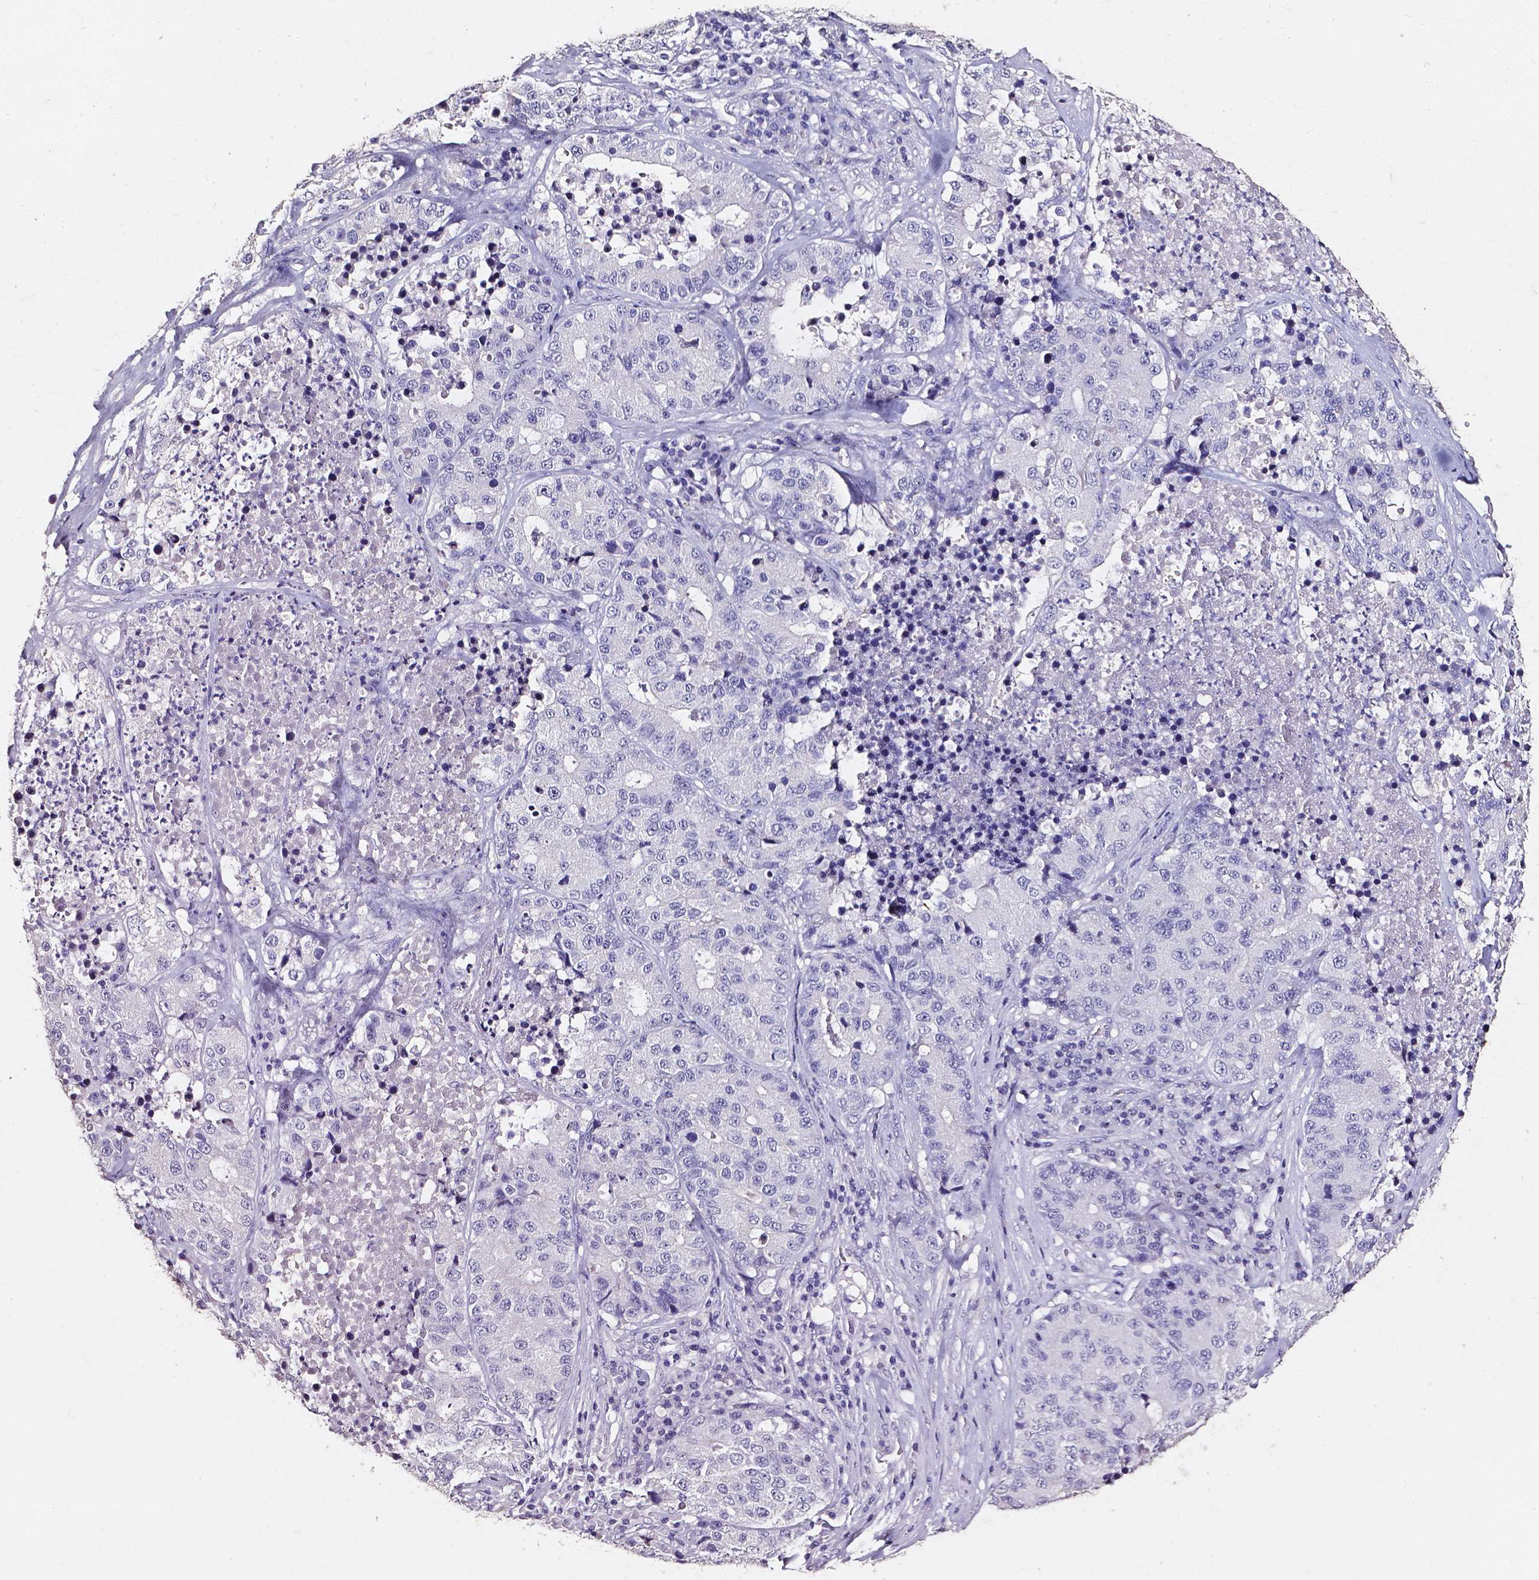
{"staining": {"intensity": "negative", "quantity": "none", "location": "none"}, "tissue": "stomach cancer", "cell_type": "Tumor cells", "image_type": "cancer", "snomed": [{"axis": "morphology", "description": "Adenocarcinoma, NOS"}, {"axis": "topography", "description": "Stomach"}], "caption": "DAB immunohistochemical staining of adenocarcinoma (stomach) displays no significant expression in tumor cells.", "gene": "AKR1B10", "patient": {"sex": "male", "age": 71}}